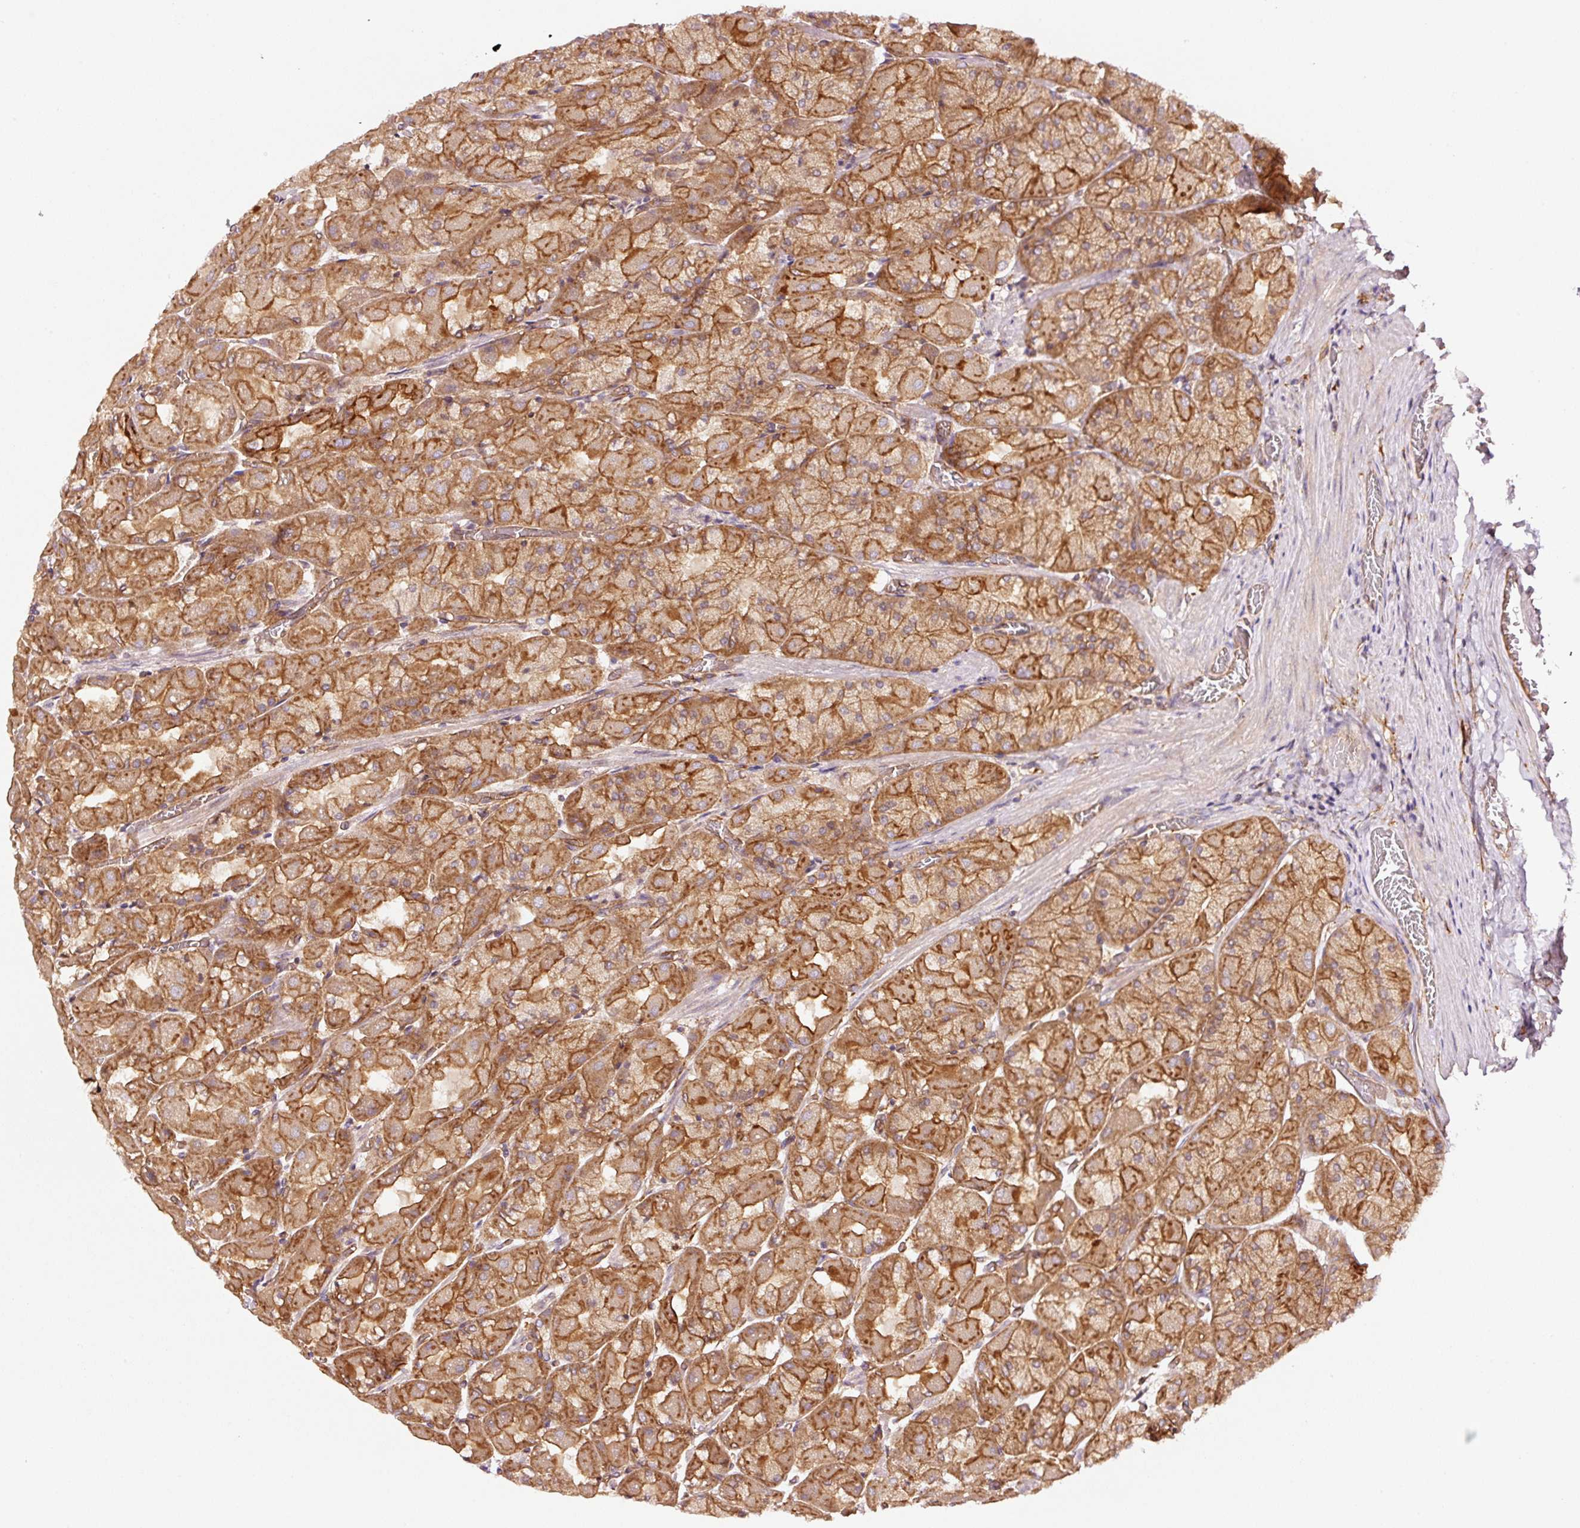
{"staining": {"intensity": "strong", "quantity": ">75%", "location": "cytoplasmic/membranous"}, "tissue": "stomach", "cell_type": "Glandular cells", "image_type": "normal", "snomed": [{"axis": "morphology", "description": "Normal tissue, NOS"}, {"axis": "topography", "description": "Stomach"}], "caption": "Glandular cells reveal strong cytoplasmic/membranous expression in about >75% of cells in benign stomach.", "gene": "METAP1", "patient": {"sex": "female", "age": 61}}